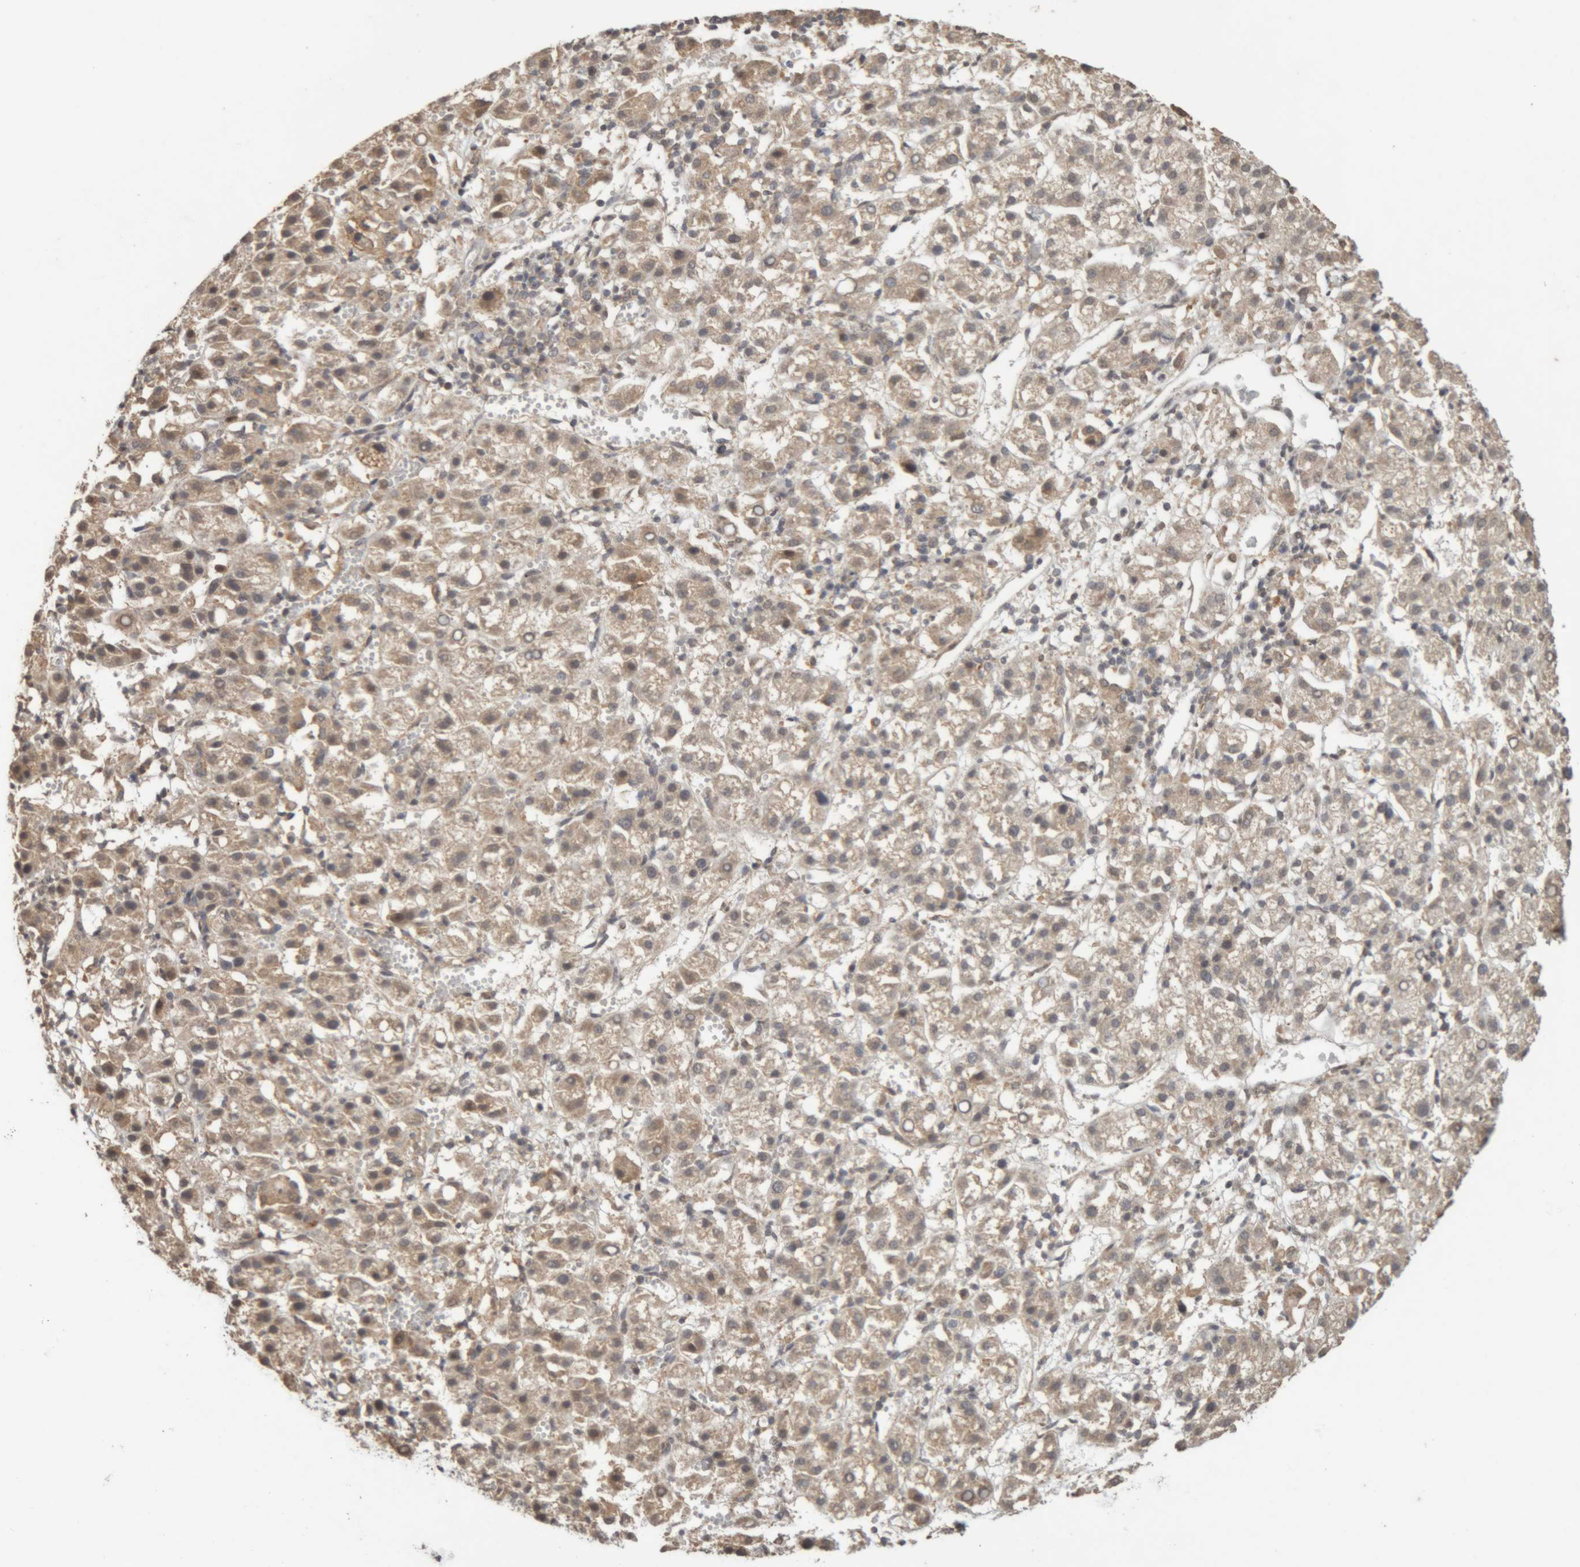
{"staining": {"intensity": "weak", "quantity": "25%-75%", "location": "cytoplasmic/membranous"}, "tissue": "liver cancer", "cell_type": "Tumor cells", "image_type": "cancer", "snomed": [{"axis": "morphology", "description": "Carcinoma, Hepatocellular, NOS"}, {"axis": "topography", "description": "Liver"}], "caption": "This is an image of immunohistochemistry (IHC) staining of hepatocellular carcinoma (liver), which shows weak expression in the cytoplasmic/membranous of tumor cells.", "gene": "KEAP1", "patient": {"sex": "female", "age": 58}}